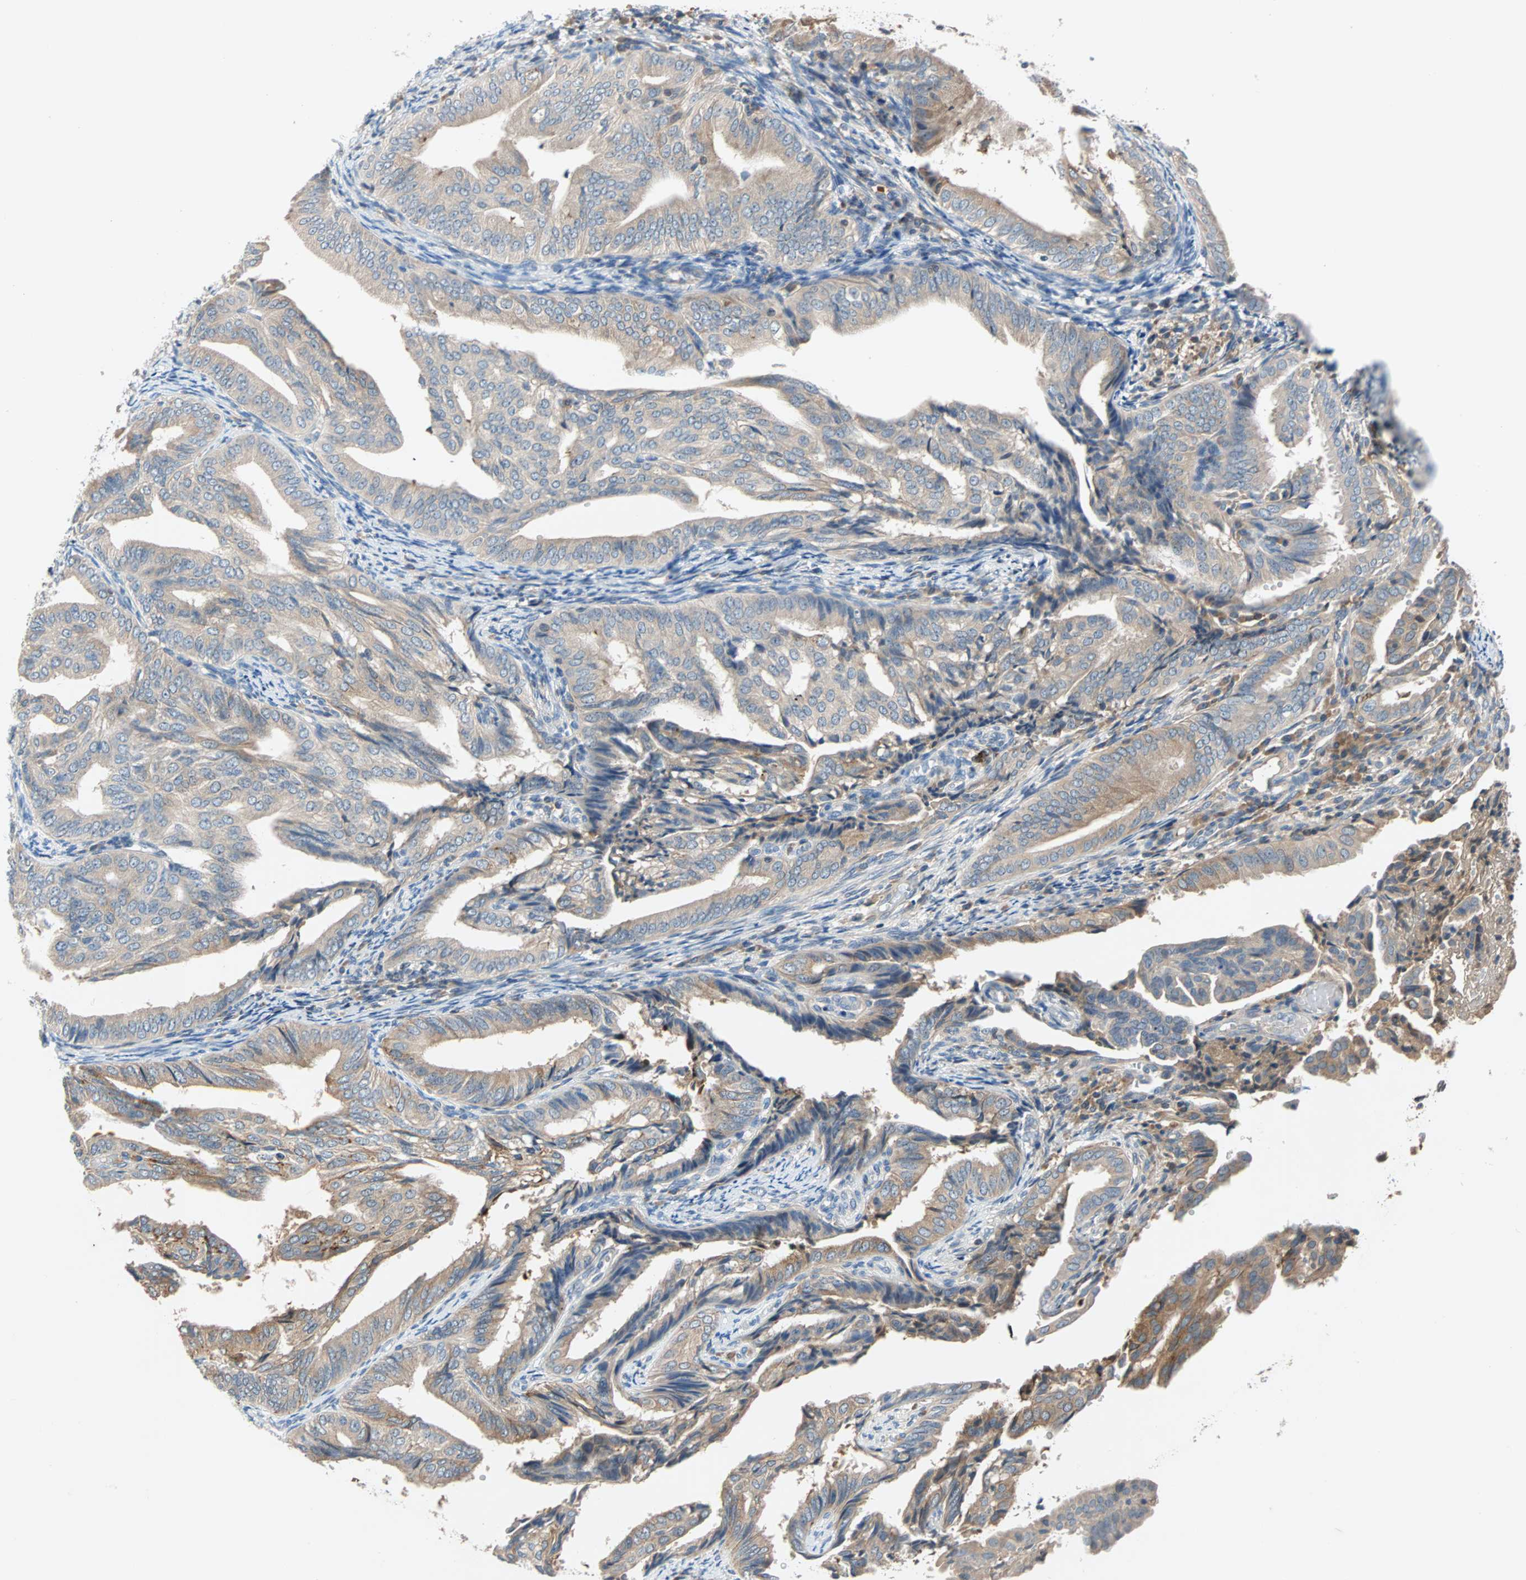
{"staining": {"intensity": "weak", "quantity": "25%-75%", "location": "cytoplasmic/membranous"}, "tissue": "endometrial cancer", "cell_type": "Tumor cells", "image_type": "cancer", "snomed": [{"axis": "morphology", "description": "Adenocarcinoma, NOS"}, {"axis": "topography", "description": "Endometrium"}], "caption": "Immunohistochemical staining of human endometrial adenocarcinoma exhibits low levels of weak cytoplasmic/membranous staining in approximately 25%-75% of tumor cells. Ihc stains the protein of interest in brown and the nuclei are stained blue.", "gene": "MAP4K1", "patient": {"sex": "female", "age": 58}}